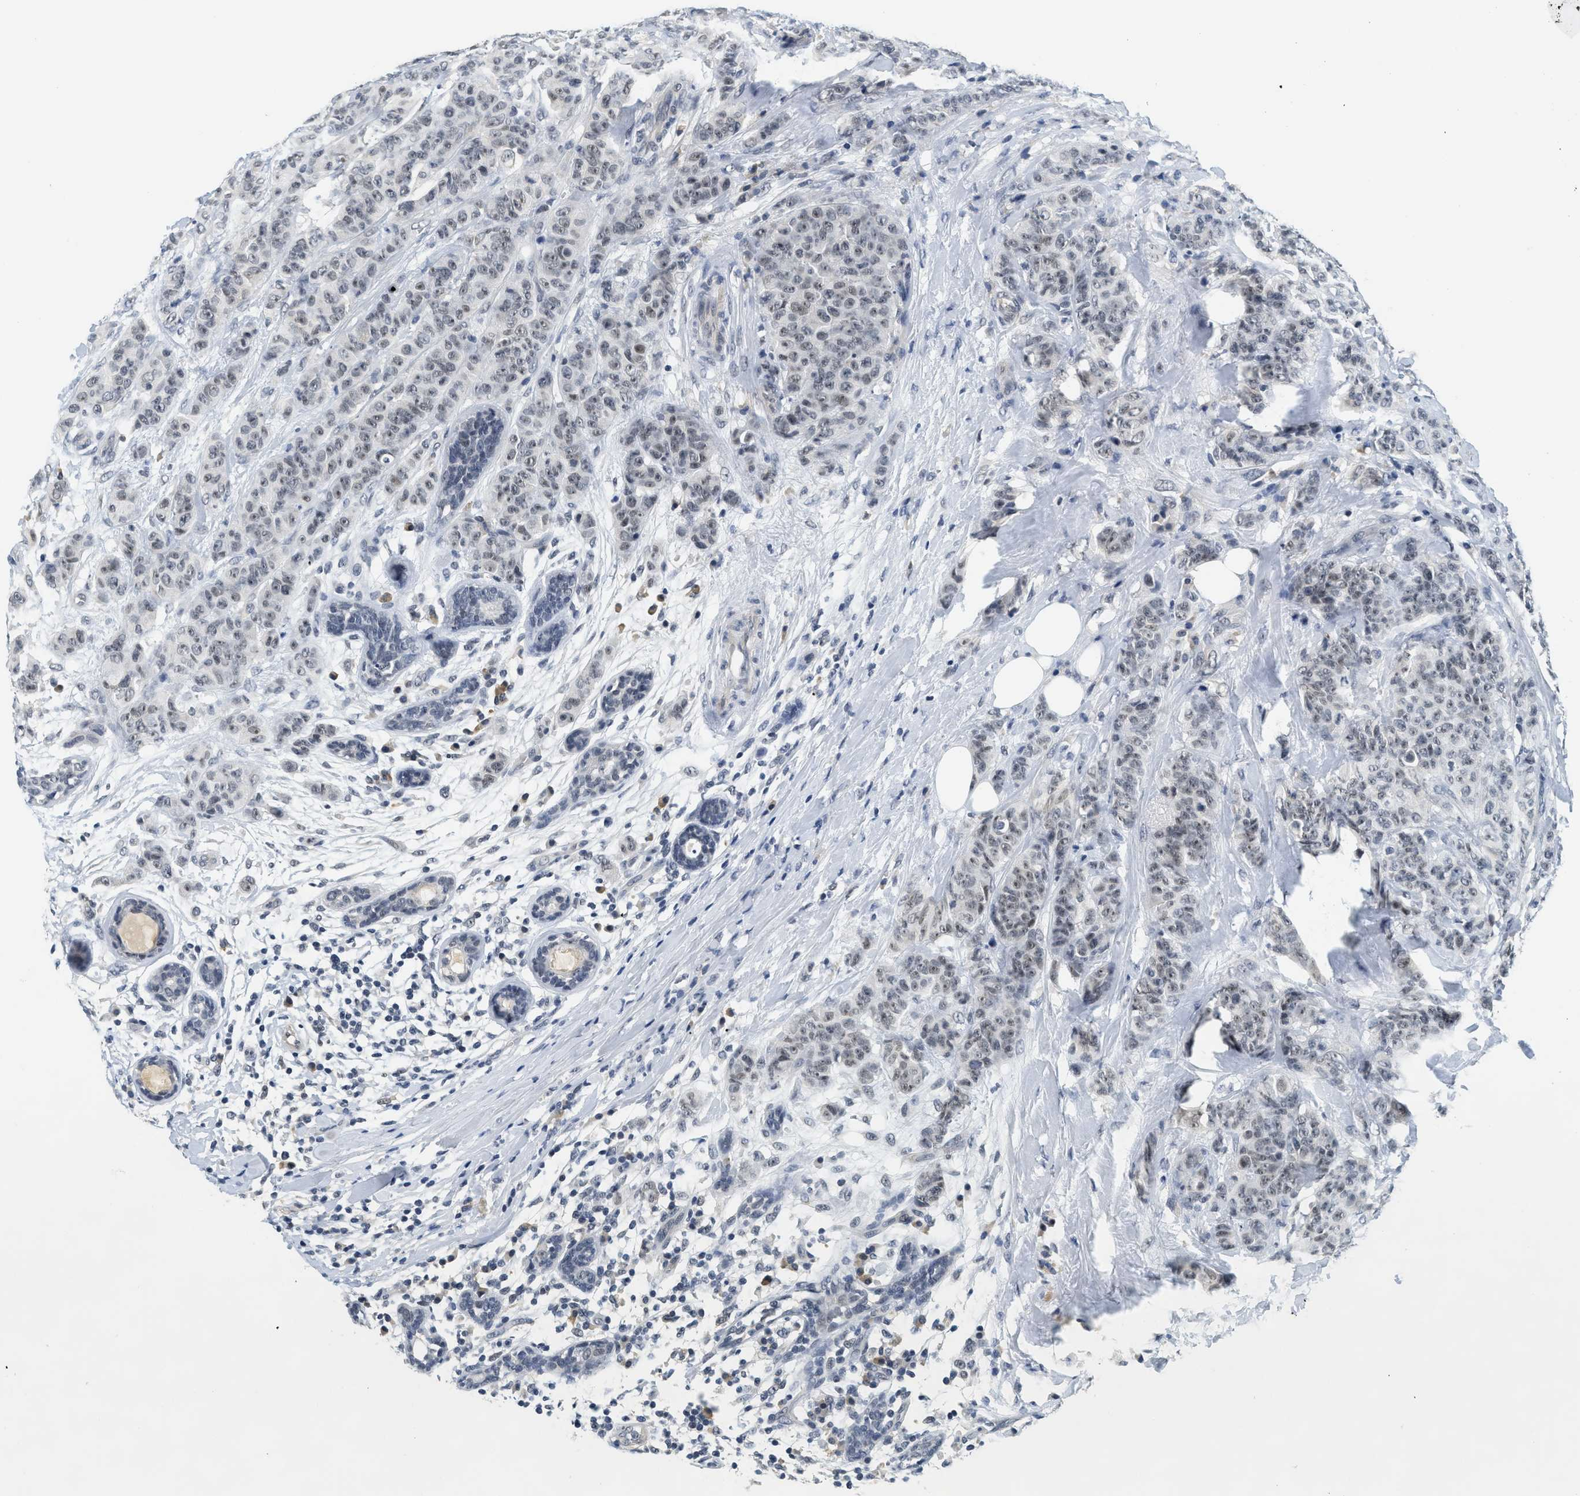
{"staining": {"intensity": "weak", "quantity": "25%-75%", "location": "nuclear"}, "tissue": "breast cancer", "cell_type": "Tumor cells", "image_type": "cancer", "snomed": [{"axis": "morphology", "description": "Normal tissue, NOS"}, {"axis": "morphology", "description": "Duct carcinoma"}, {"axis": "topography", "description": "Breast"}], "caption": "Approximately 25%-75% of tumor cells in human breast cancer display weak nuclear protein positivity as visualized by brown immunohistochemical staining.", "gene": "MZF1", "patient": {"sex": "female", "age": 40}}